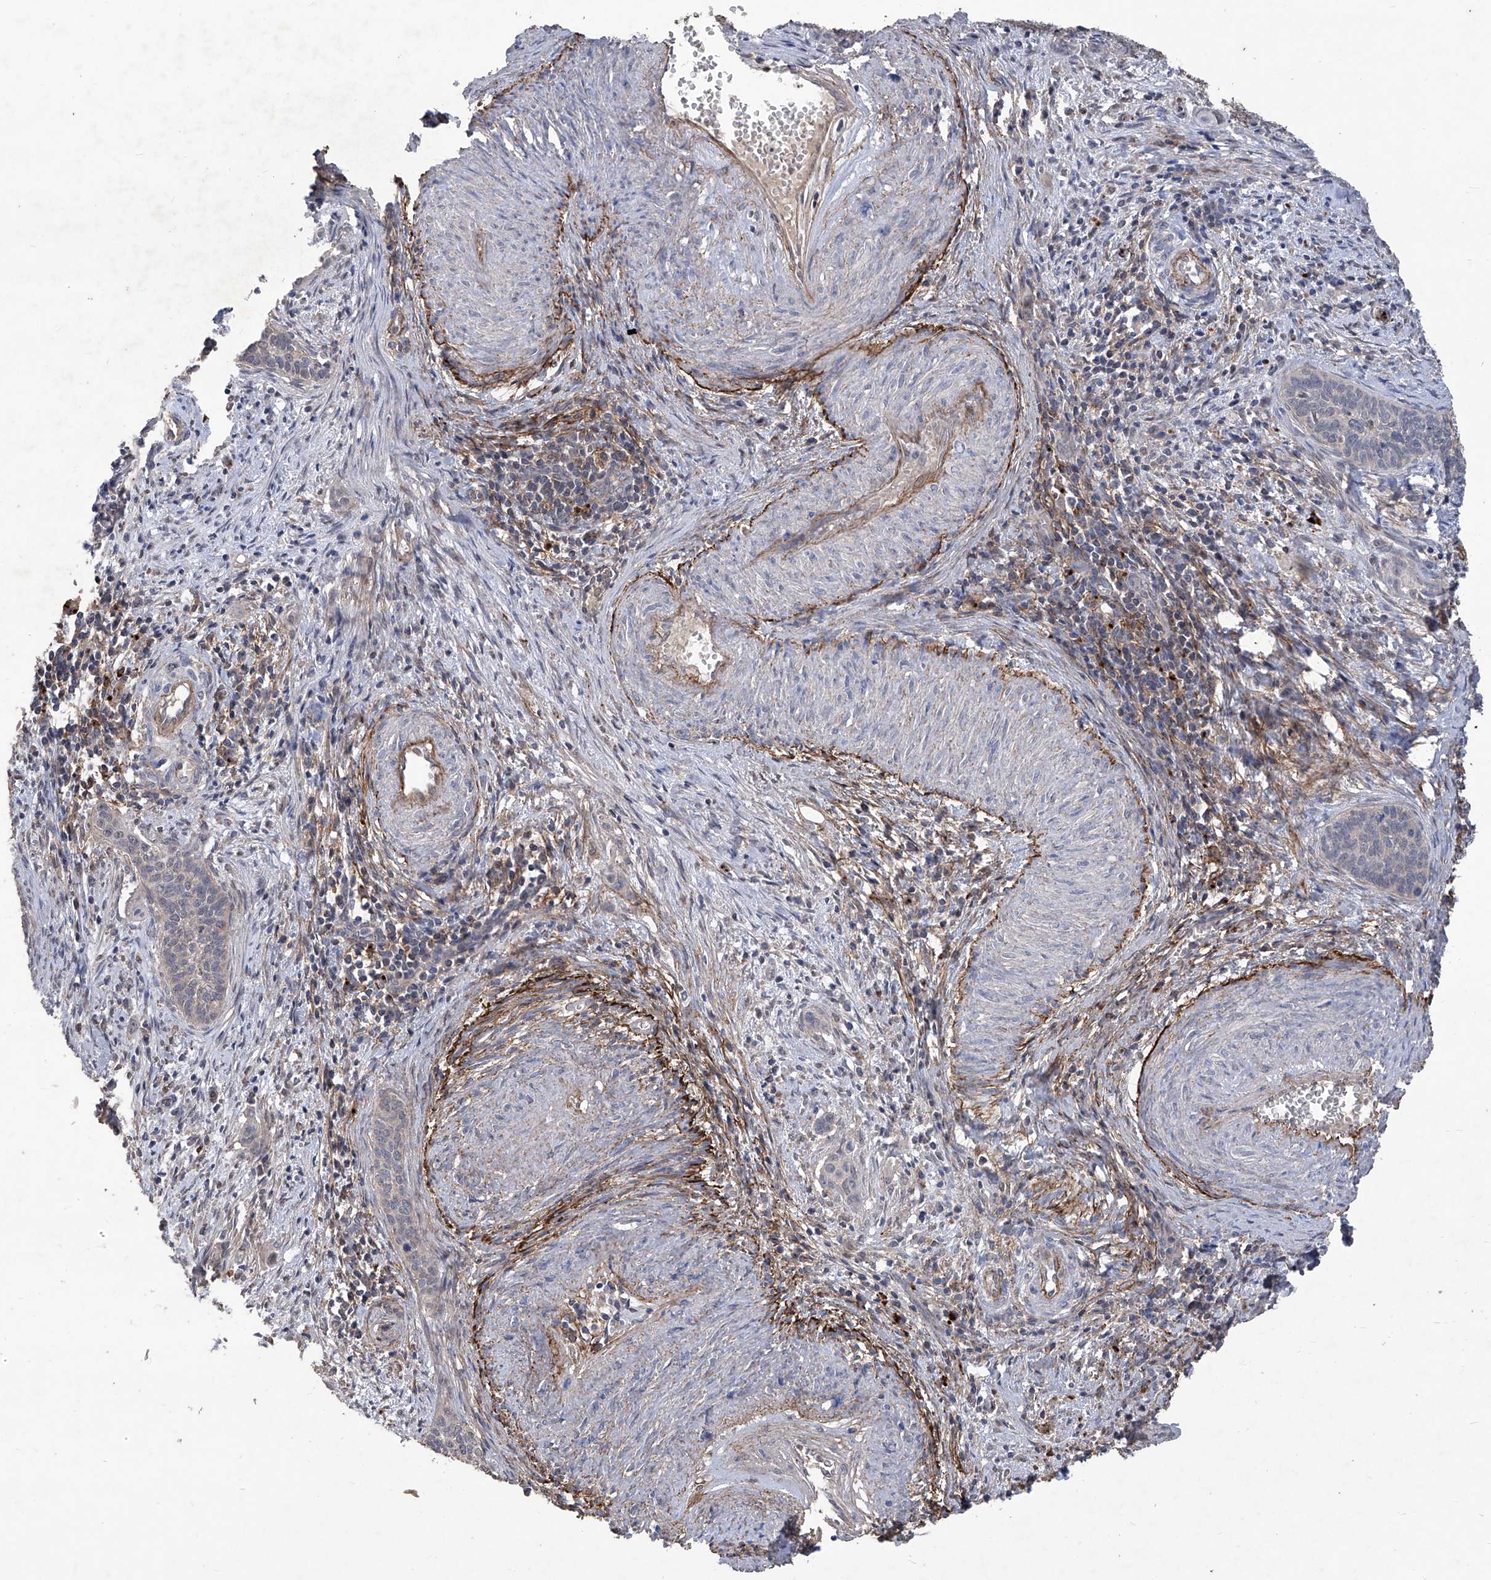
{"staining": {"intensity": "negative", "quantity": "none", "location": "none"}, "tissue": "cervical cancer", "cell_type": "Tumor cells", "image_type": "cancer", "snomed": [{"axis": "morphology", "description": "Squamous cell carcinoma, NOS"}, {"axis": "topography", "description": "Cervix"}], "caption": "Immunohistochemical staining of human cervical cancer (squamous cell carcinoma) exhibits no significant staining in tumor cells.", "gene": "TXNIP", "patient": {"sex": "female", "age": 33}}